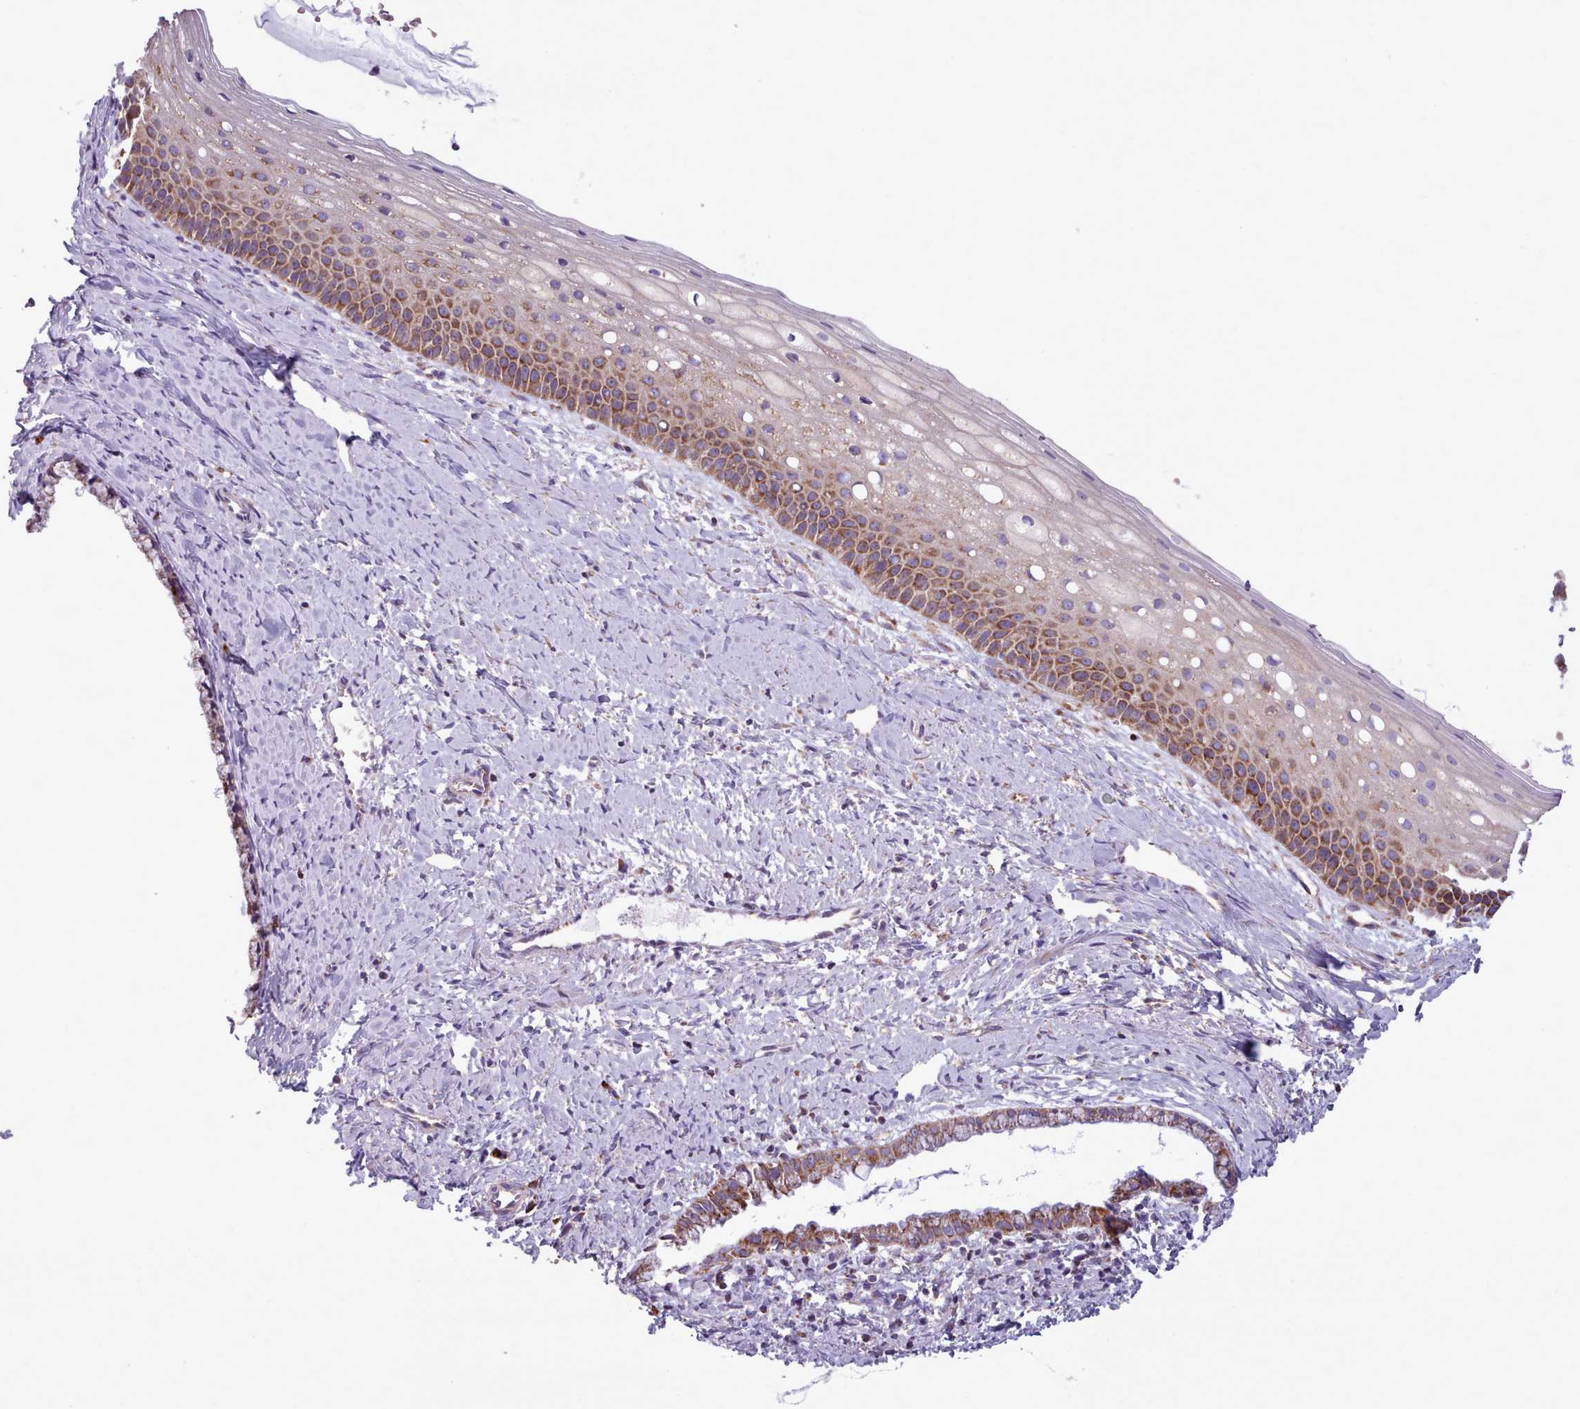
{"staining": {"intensity": "moderate", "quantity": "25%-75%", "location": "cytoplasmic/membranous"}, "tissue": "cervix", "cell_type": "Glandular cells", "image_type": "normal", "snomed": [{"axis": "morphology", "description": "Normal tissue, NOS"}, {"axis": "topography", "description": "Cervix"}], "caption": "This is a photomicrograph of IHC staining of normal cervix, which shows moderate expression in the cytoplasmic/membranous of glandular cells.", "gene": "SRP54", "patient": {"sex": "female", "age": 57}}